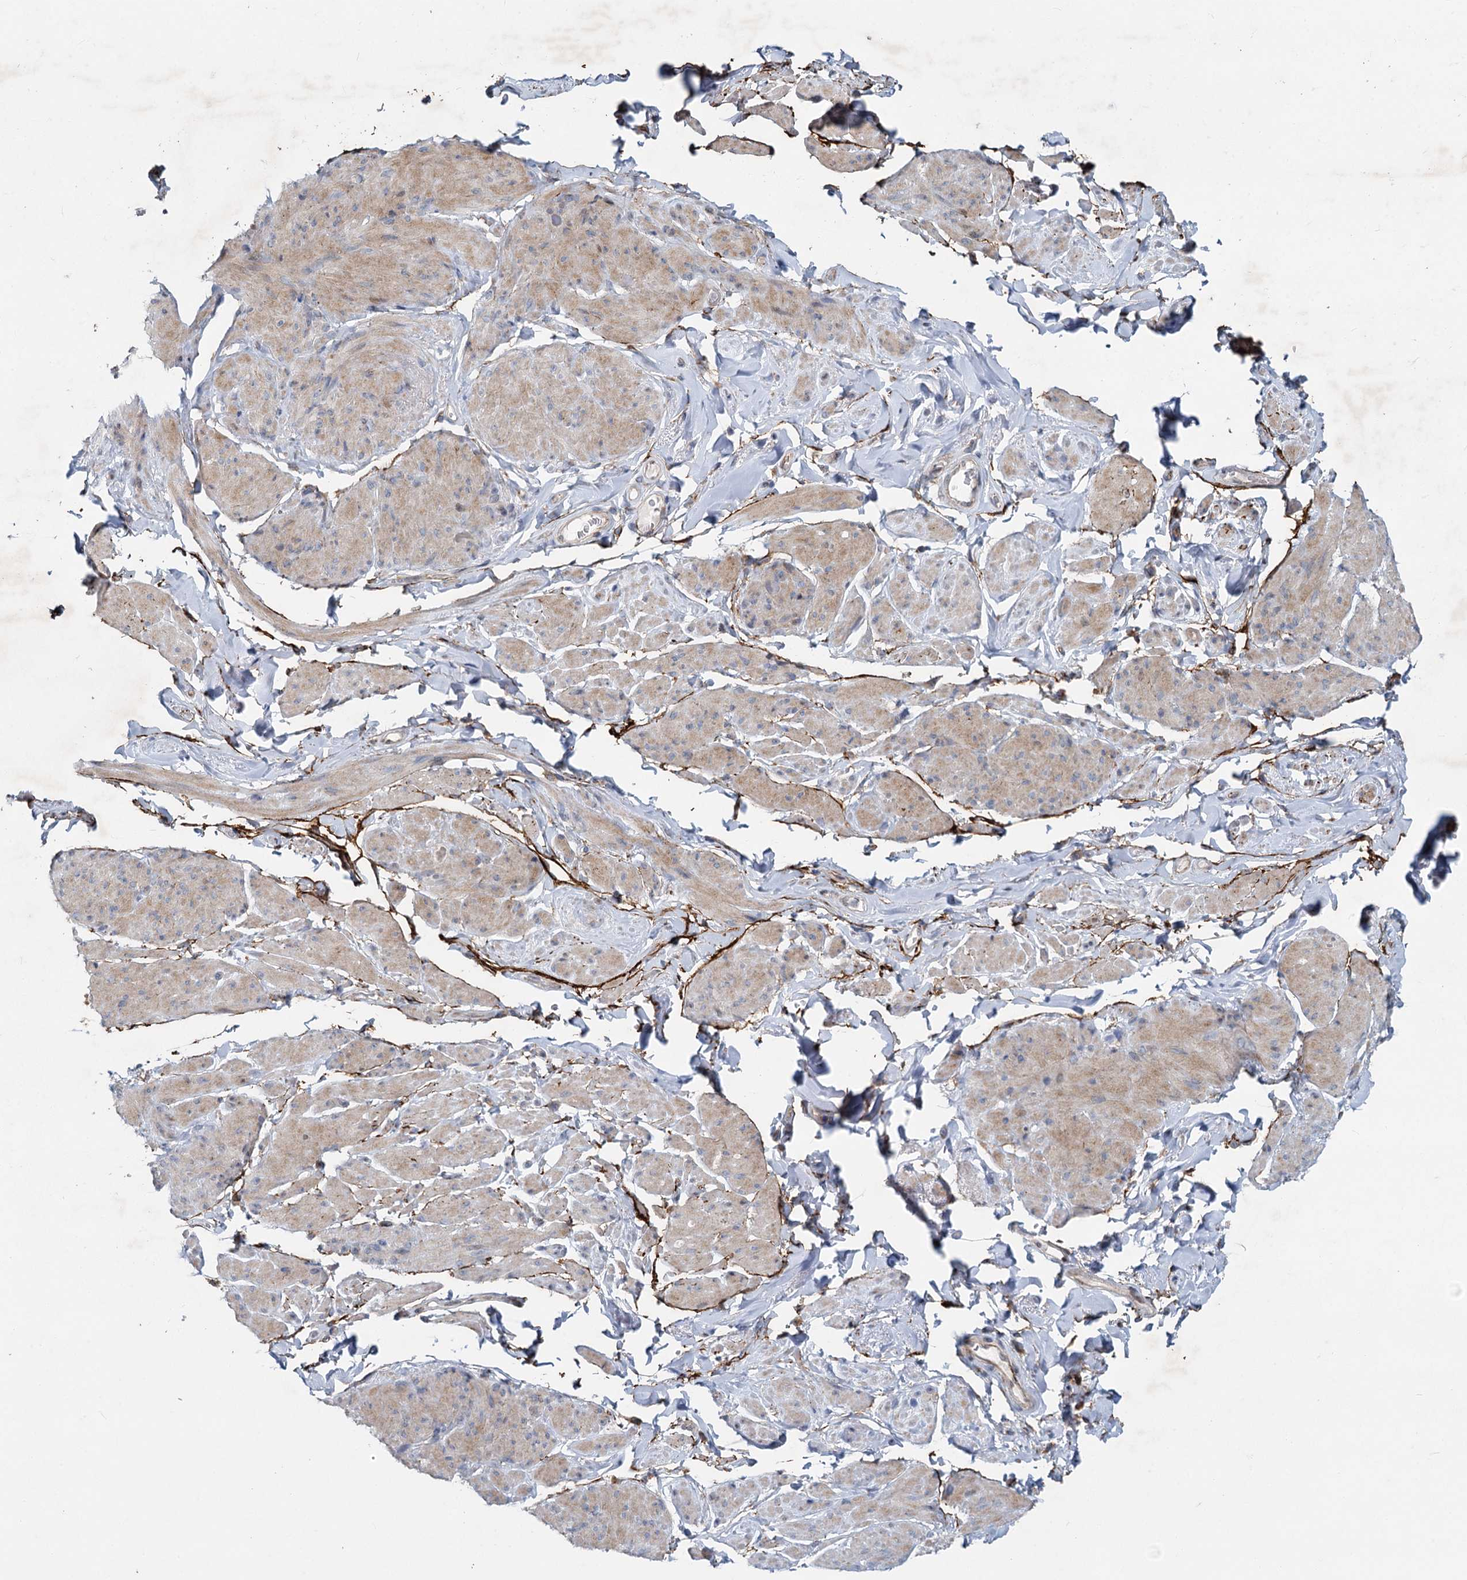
{"staining": {"intensity": "moderate", "quantity": "25%-75%", "location": "cytoplasmic/membranous"}, "tissue": "smooth muscle", "cell_type": "Smooth muscle cells", "image_type": "normal", "snomed": [{"axis": "morphology", "description": "Normal tissue, NOS"}, {"axis": "topography", "description": "Smooth muscle"}, {"axis": "topography", "description": "Peripheral nerve tissue"}], "caption": "Immunohistochemistry photomicrograph of unremarkable human smooth muscle stained for a protein (brown), which reveals medium levels of moderate cytoplasmic/membranous expression in approximately 25%-75% of smooth muscle cells.", "gene": "ADCY2", "patient": {"sex": "male", "age": 69}}